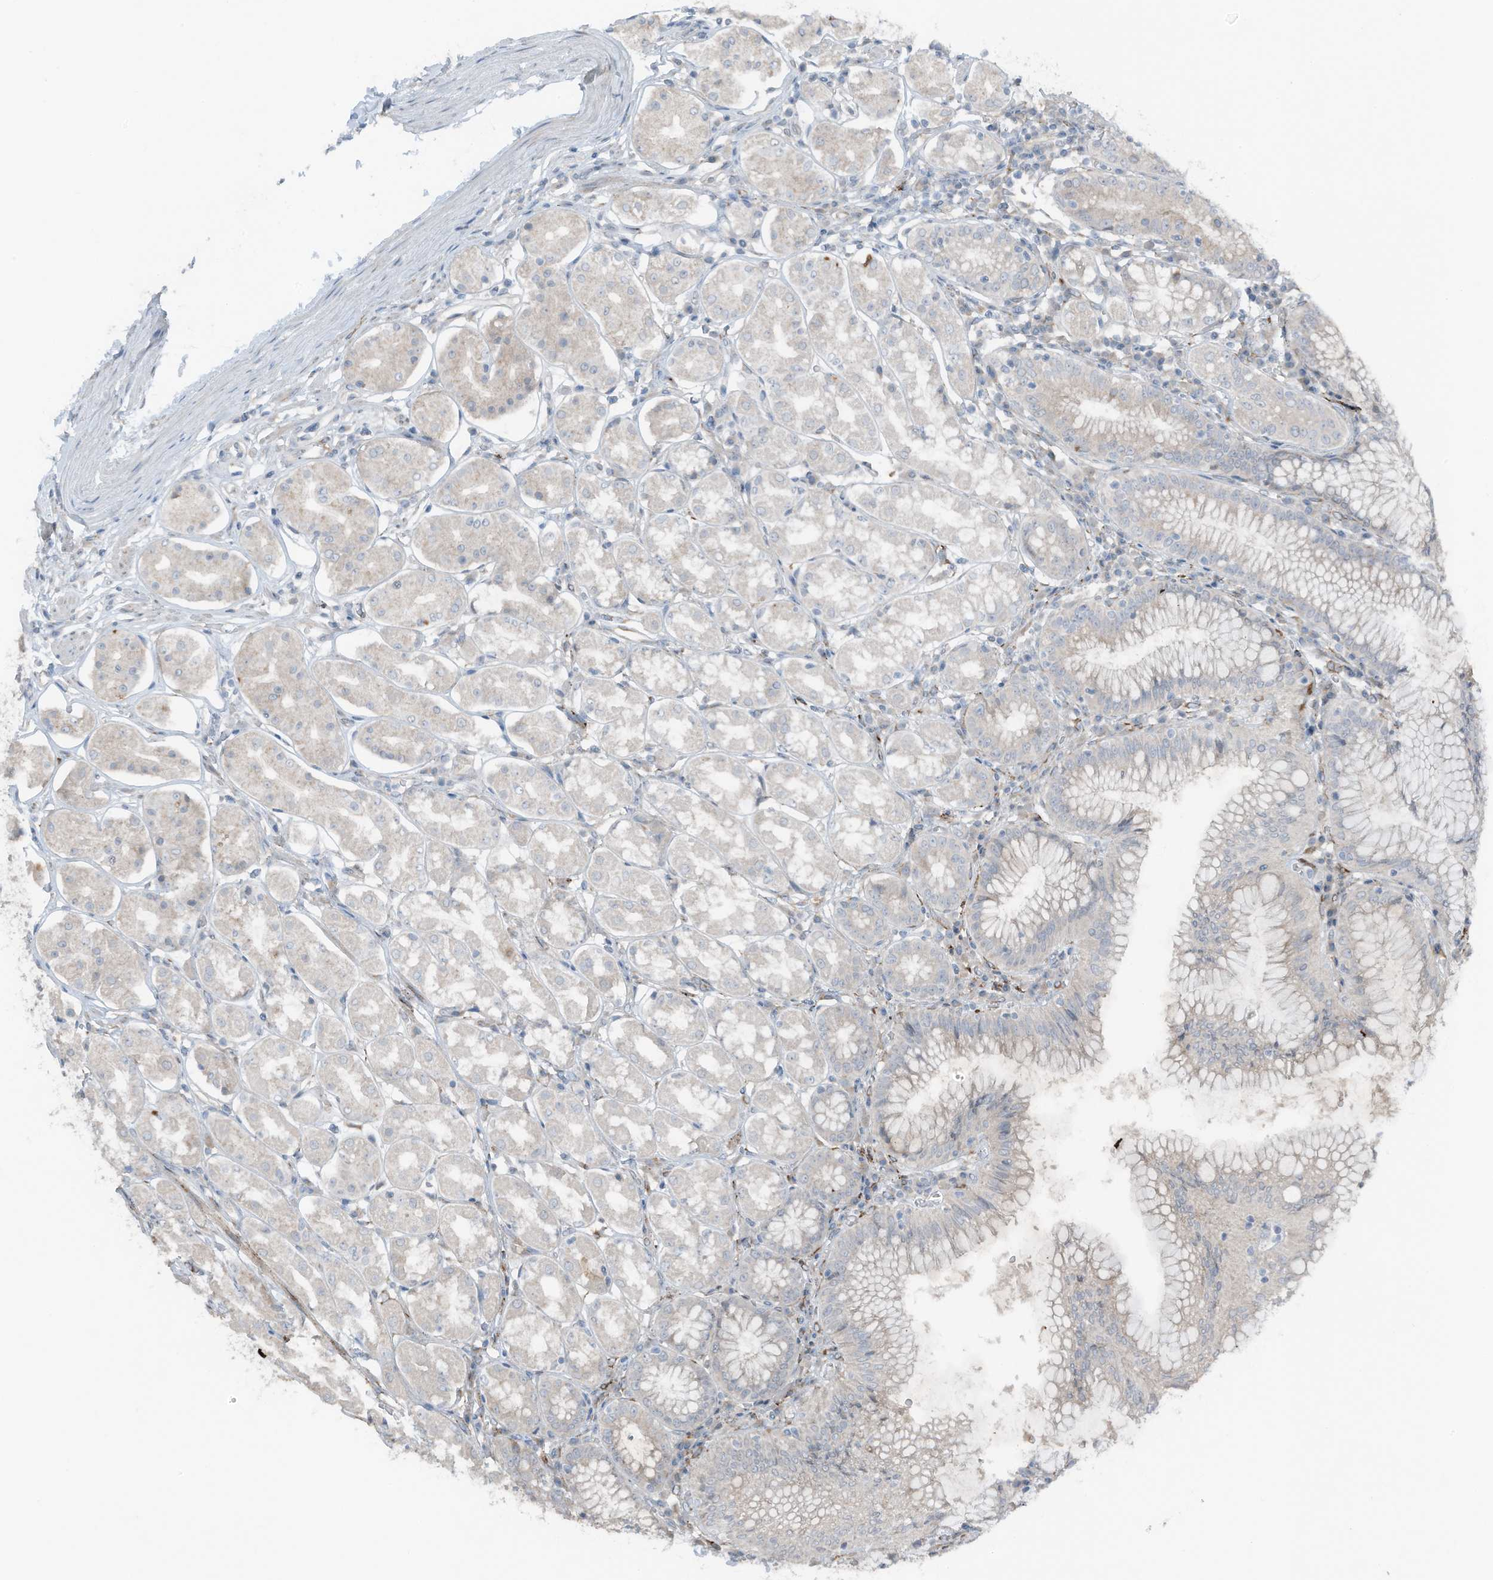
{"staining": {"intensity": "negative", "quantity": "none", "location": "none"}, "tissue": "stomach", "cell_type": "Glandular cells", "image_type": "normal", "snomed": [{"axis": "morphology", "description": "Normal tissue, NOS"}, {"axis": "topography", "description": "Stomach, lower"}], "caption": "The photomicrograph exhibits no significant staining in glandular cells of stomach. The staining was performed using DAB (3,3'-diaminobenzidine) to visualize the protein expression in brown, while the nuclei were stained in blue with hematoxylin (Magnification: 20x).", "gene": "ARHGEF33", "patient": {"sex": "female", "age": 56}}